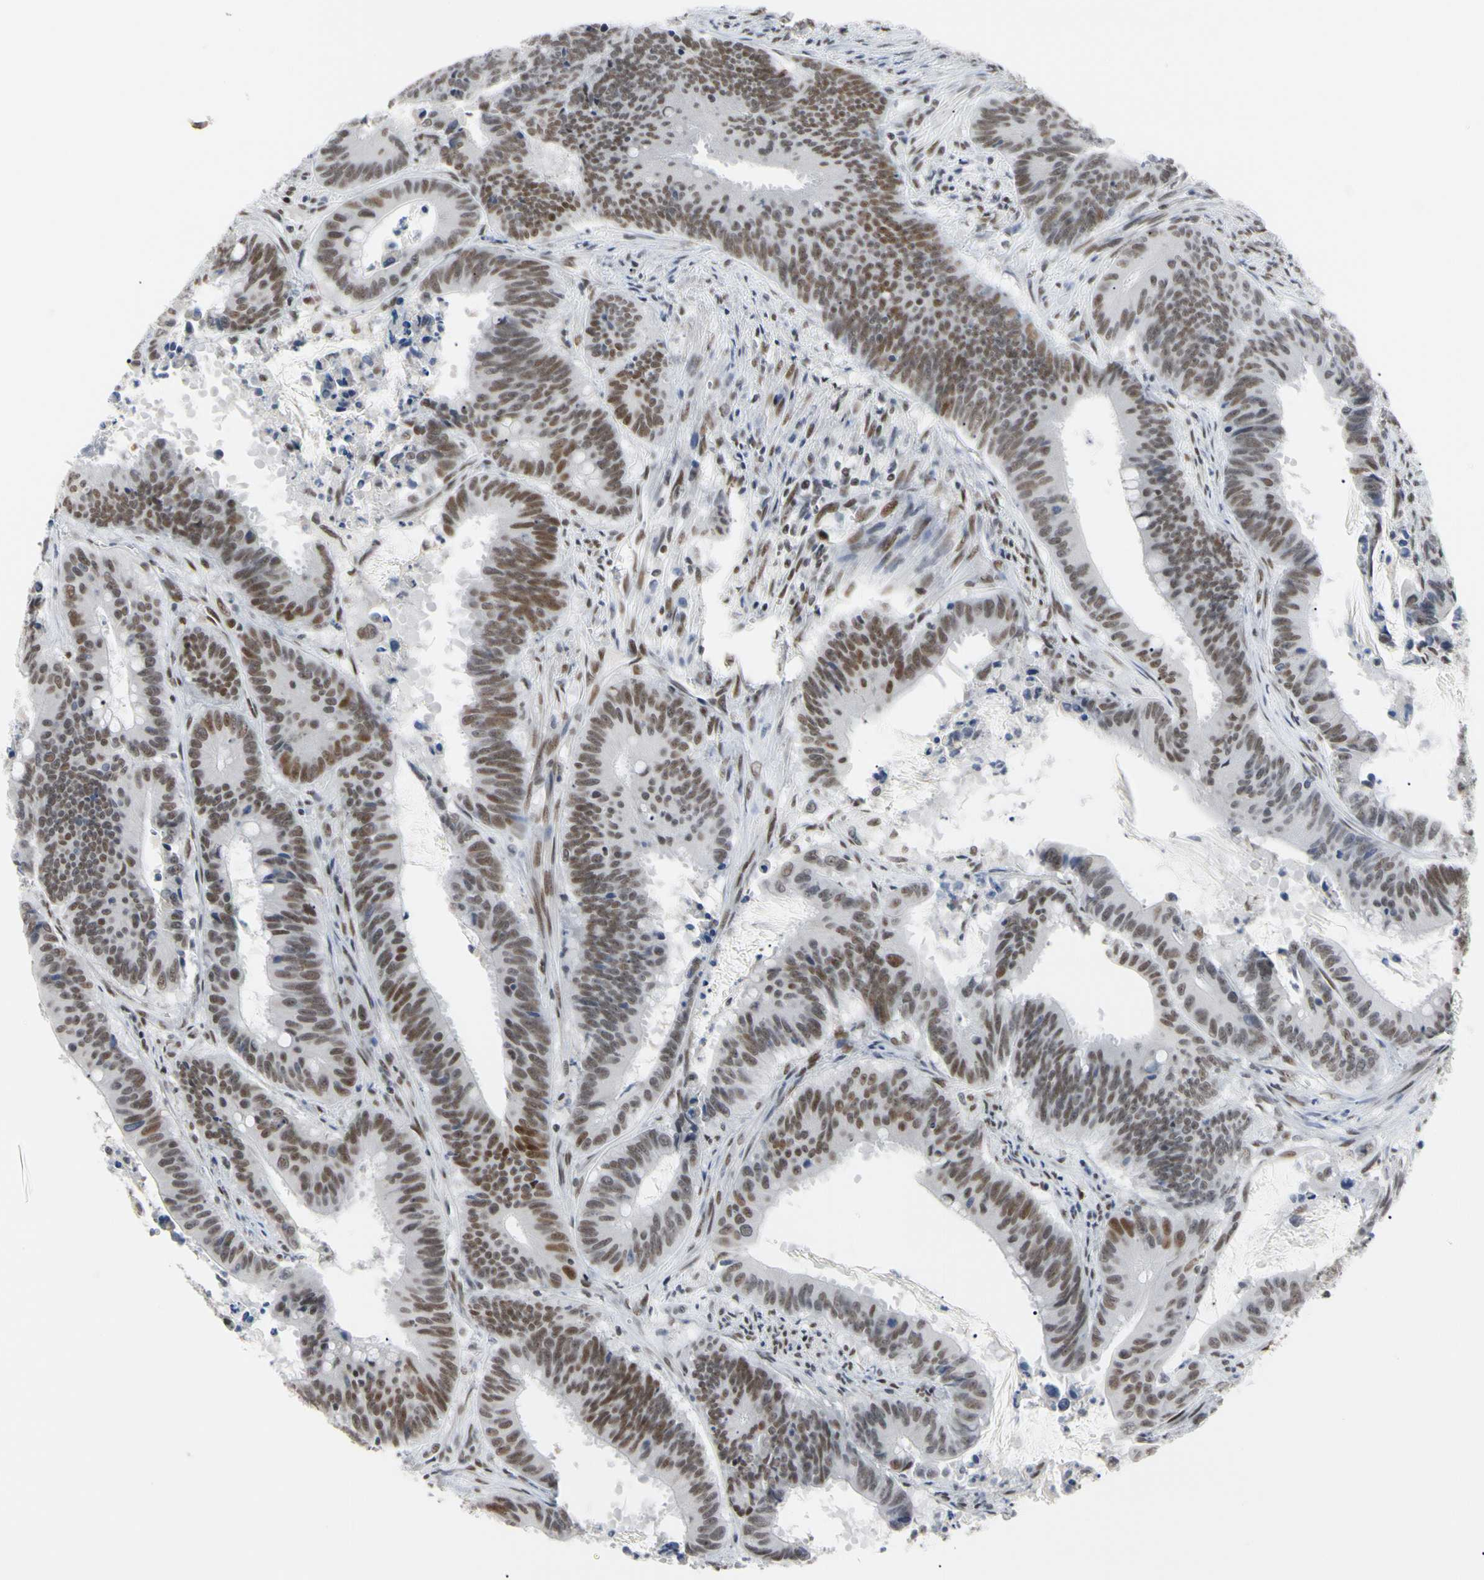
{"staining": {"intensity": "moderate", "quantity": ">75%", "location": "nuclear"}, "tissue": "colorectal cancer", "cell_type": "Tumor cells", "image_type": "cancer", "snomed": [{"axis": "morphology", "description": "Adenocarcinoma, NOS"}, {"axis": "topography", "description": "Colon"}], "caption": "Immunohistochemistry (DAB (3,3'-diaminobenzidine)) staining of colorectal cancer reveals moderate nuclear protein staining in about >75% of tumor cells. (DAB = brown stain, brightfield microscopy at high magnification).", "gene": "FAM98B", "patient": {"sex": "male", "age": 45}}